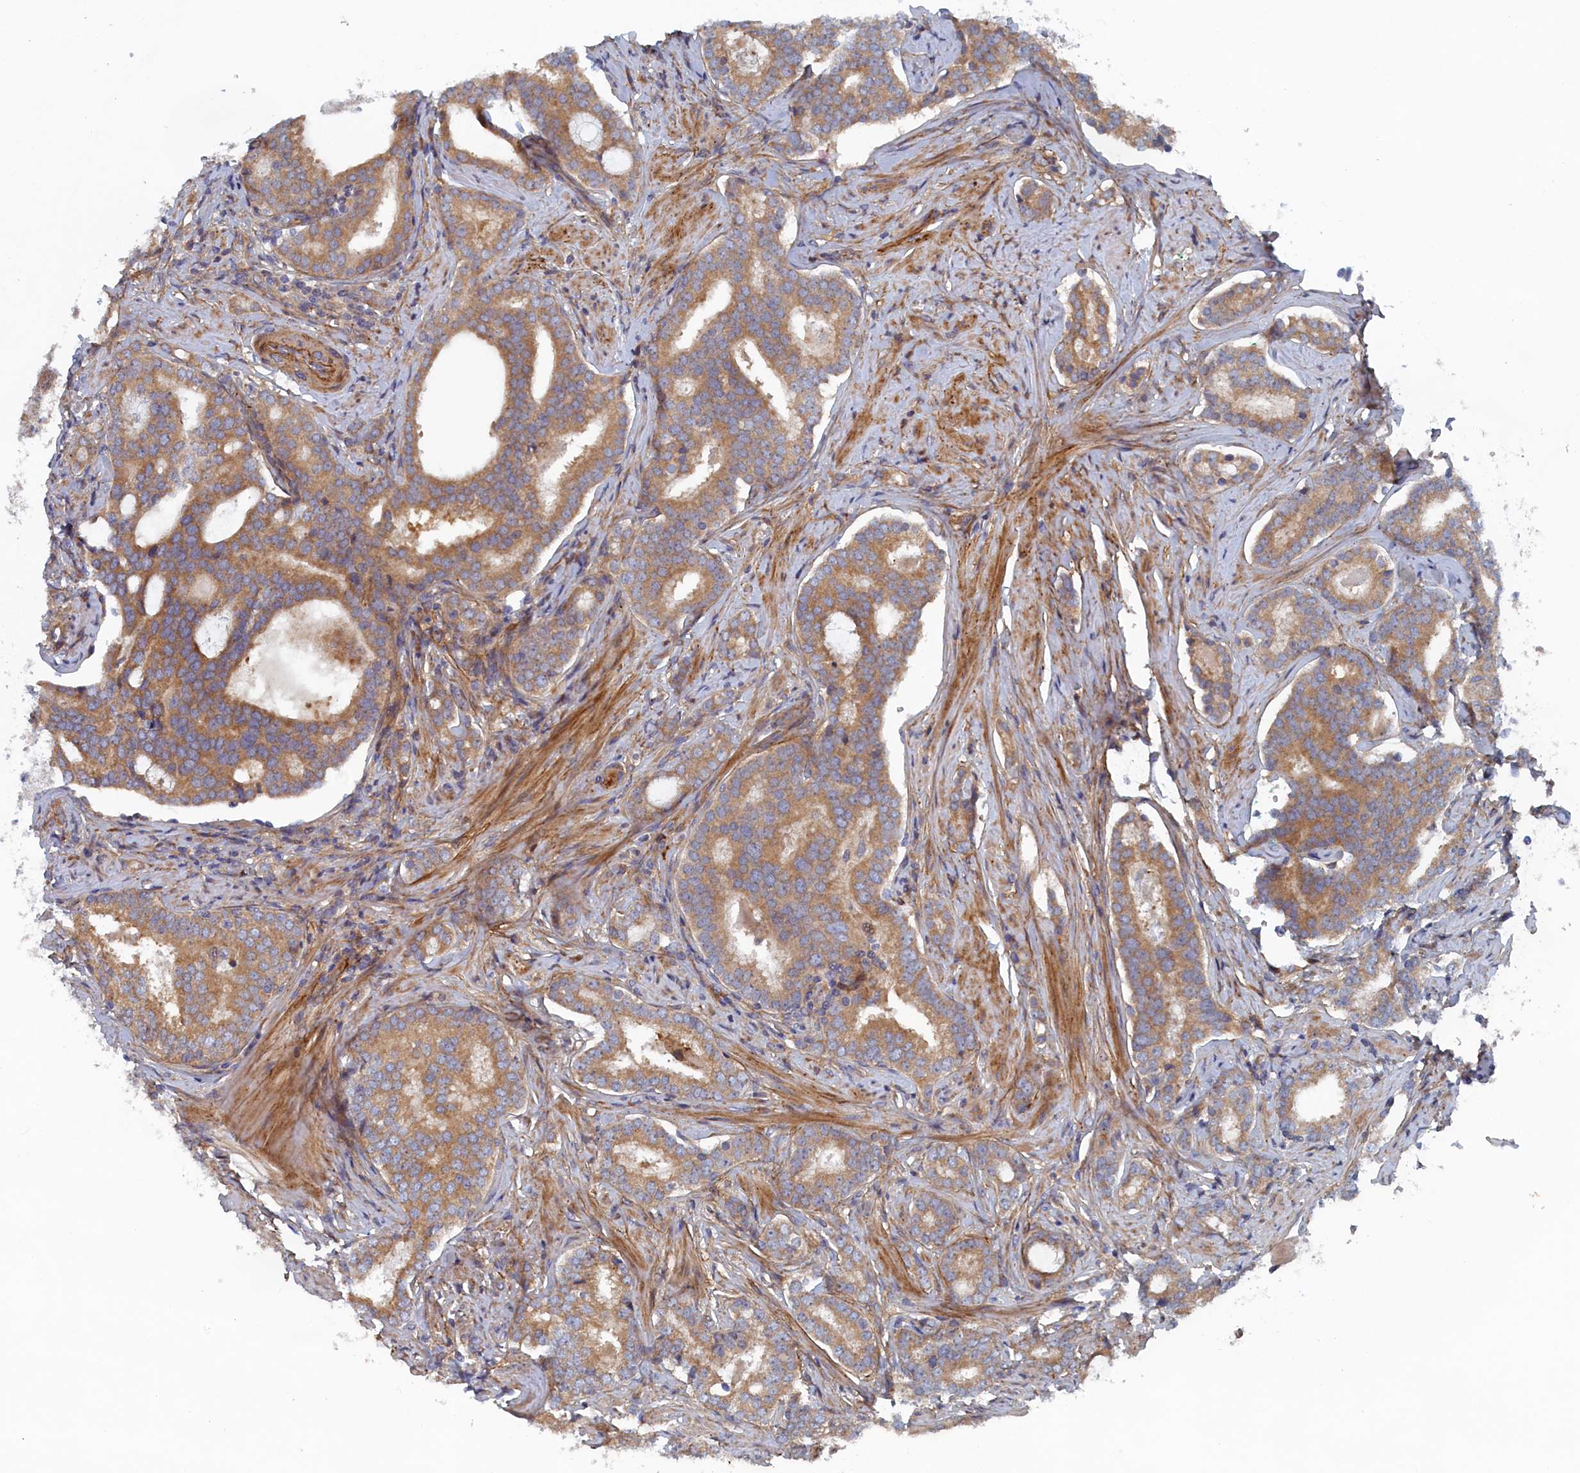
{"staining": {"intensity": "moderate", "quantity": ">75%", "location": "cytoplasmic/membranous"}, "tissue": "prostate cancer", "cell_type": "Tumor cells", "image_type": "cancer", "snomed": [{"axis": "morphology", "description": "Adenocarcinoma, High grade"}, {"axis": "topography", "description": "Prostate"}], "caption": "Moderate cytoplasmic/membranous protein expression is identified in about >75% of tumor cells in high-grade adenocarcinoma (prostate). (IHC, brightfield microscopy, high magnification).", "gene": "TMEM196", "patient": {"sex": "male", "age": 63}}